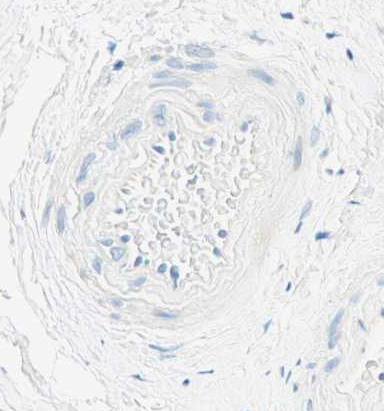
{"staining": {"intensity": "negative", "quantity": "none", "location": "none"}, "tissue": "nasopharynx", "cell_type": "Respiratory epithelial cells", "image_type": "normal", "snomed": [{"axis": "morphology", "description": "Normal tissue, NOS"}, {"axis": "morphology", "description": "Inflammation, NOS"}, {"axis": "topography", "description": "Nasopharynx"}], "caption": "An immunohistochemistry photomicrograph of benign nasopharynx is shown. There is no staining in respiratory epithelial cells of nasopharynx.", "gene": "TMEM132D", "patient": {"sex": "male", "age": 48}}